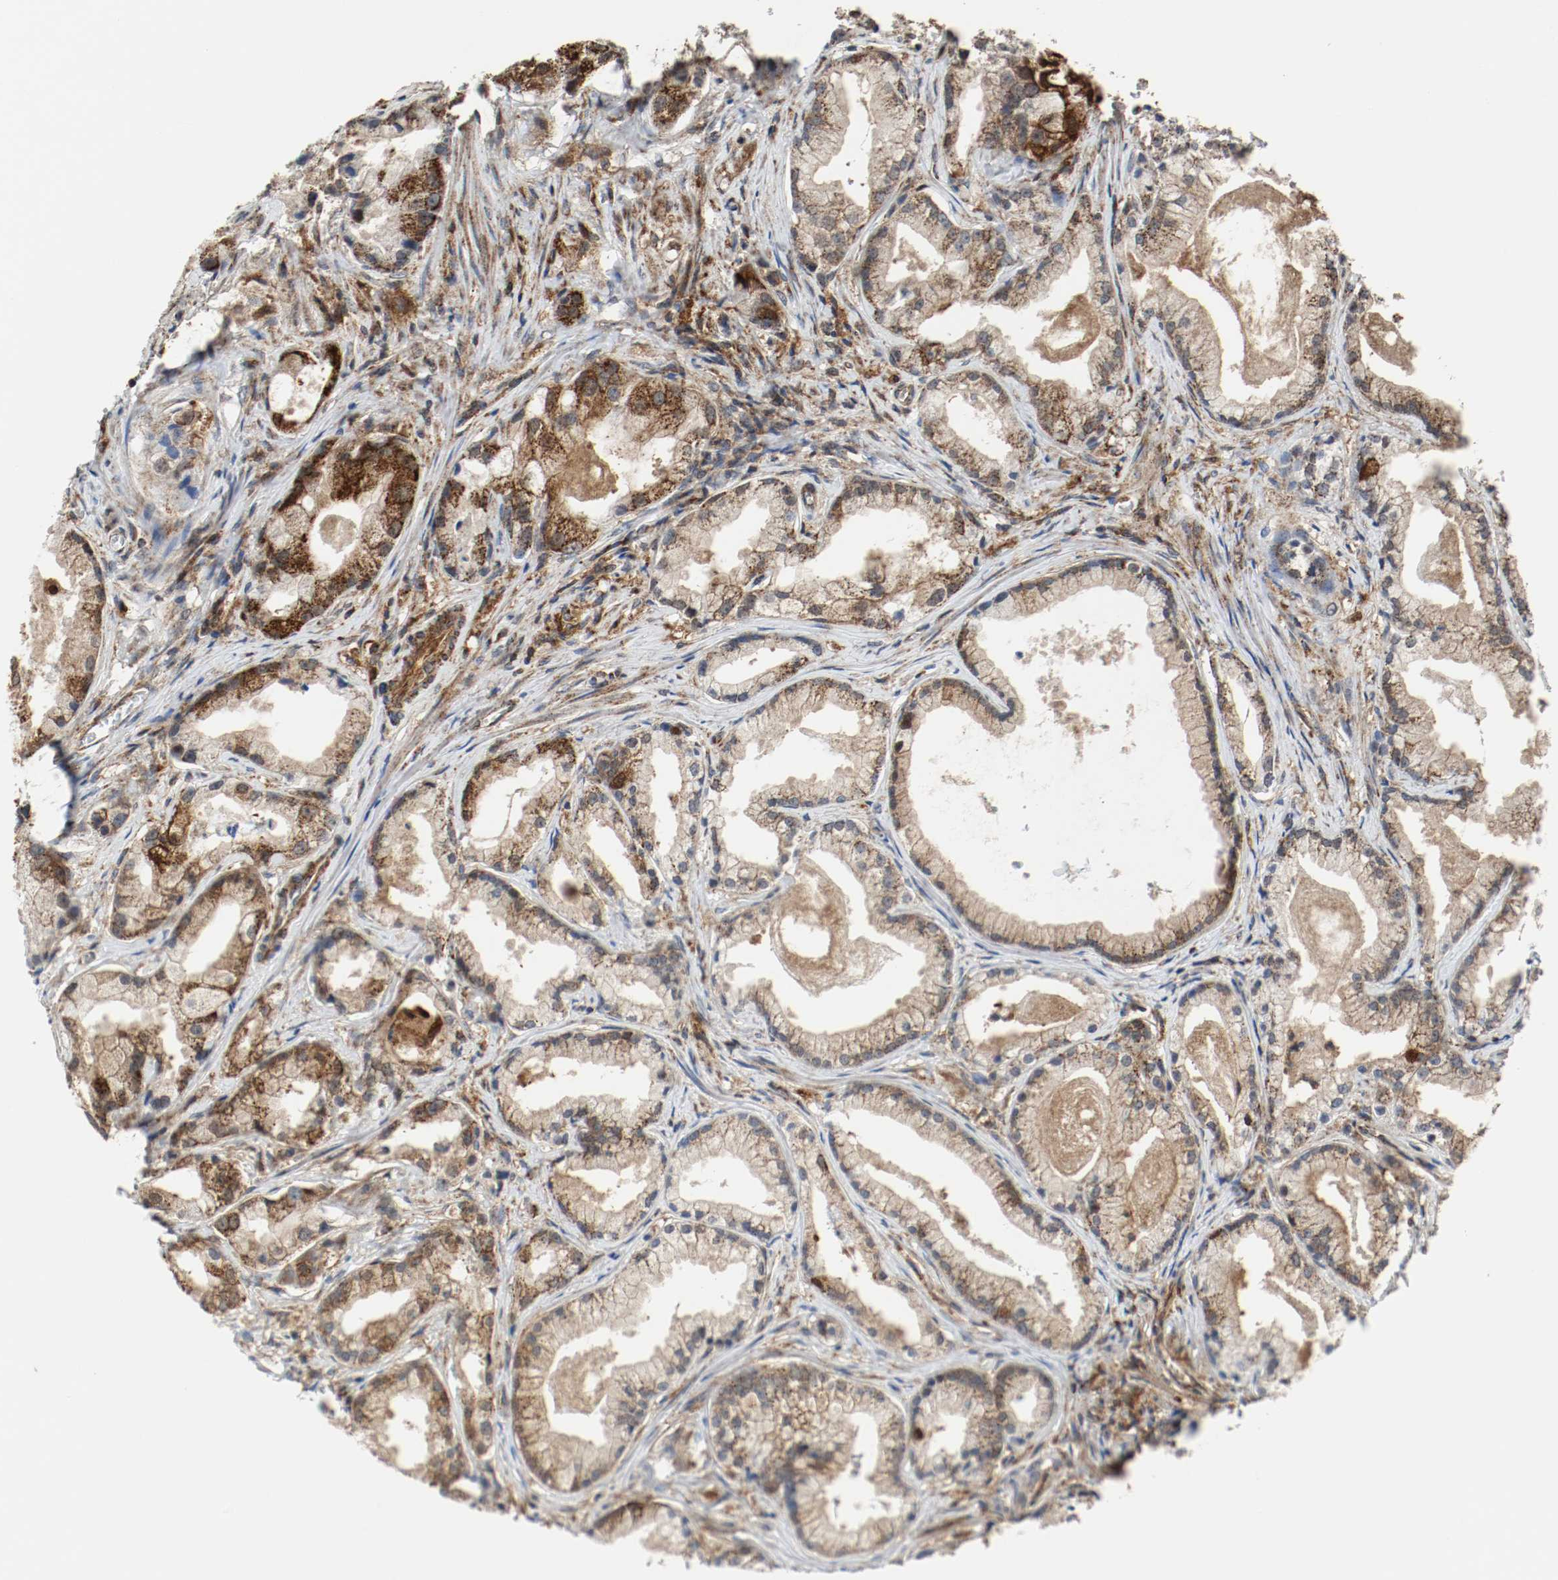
{"staining": {"intensity": "strong", "quantity": ">75%", "location": "cytoplasmic/membranous"}, "tissue": "prostate cancer", "cell_type": "Tumor cells", "image_type": "cancer", "snomed": [{"axis": "morphology", "description": "Adenocarcinoma, Low grade"}, {"axis": "topography", "description": "Prostate"}], "caption": "Immunohistochemistry (IHC) photomicrograph of prostate cancer (low-grade adenocarcinoma) stained for a protein (brown), which displays high levels of strong cytoplasmic/membranous staining in approximately >75% of tumor cells.", "gene": "TXNRD1", "patient": {"sex": "male", "age": 59}}